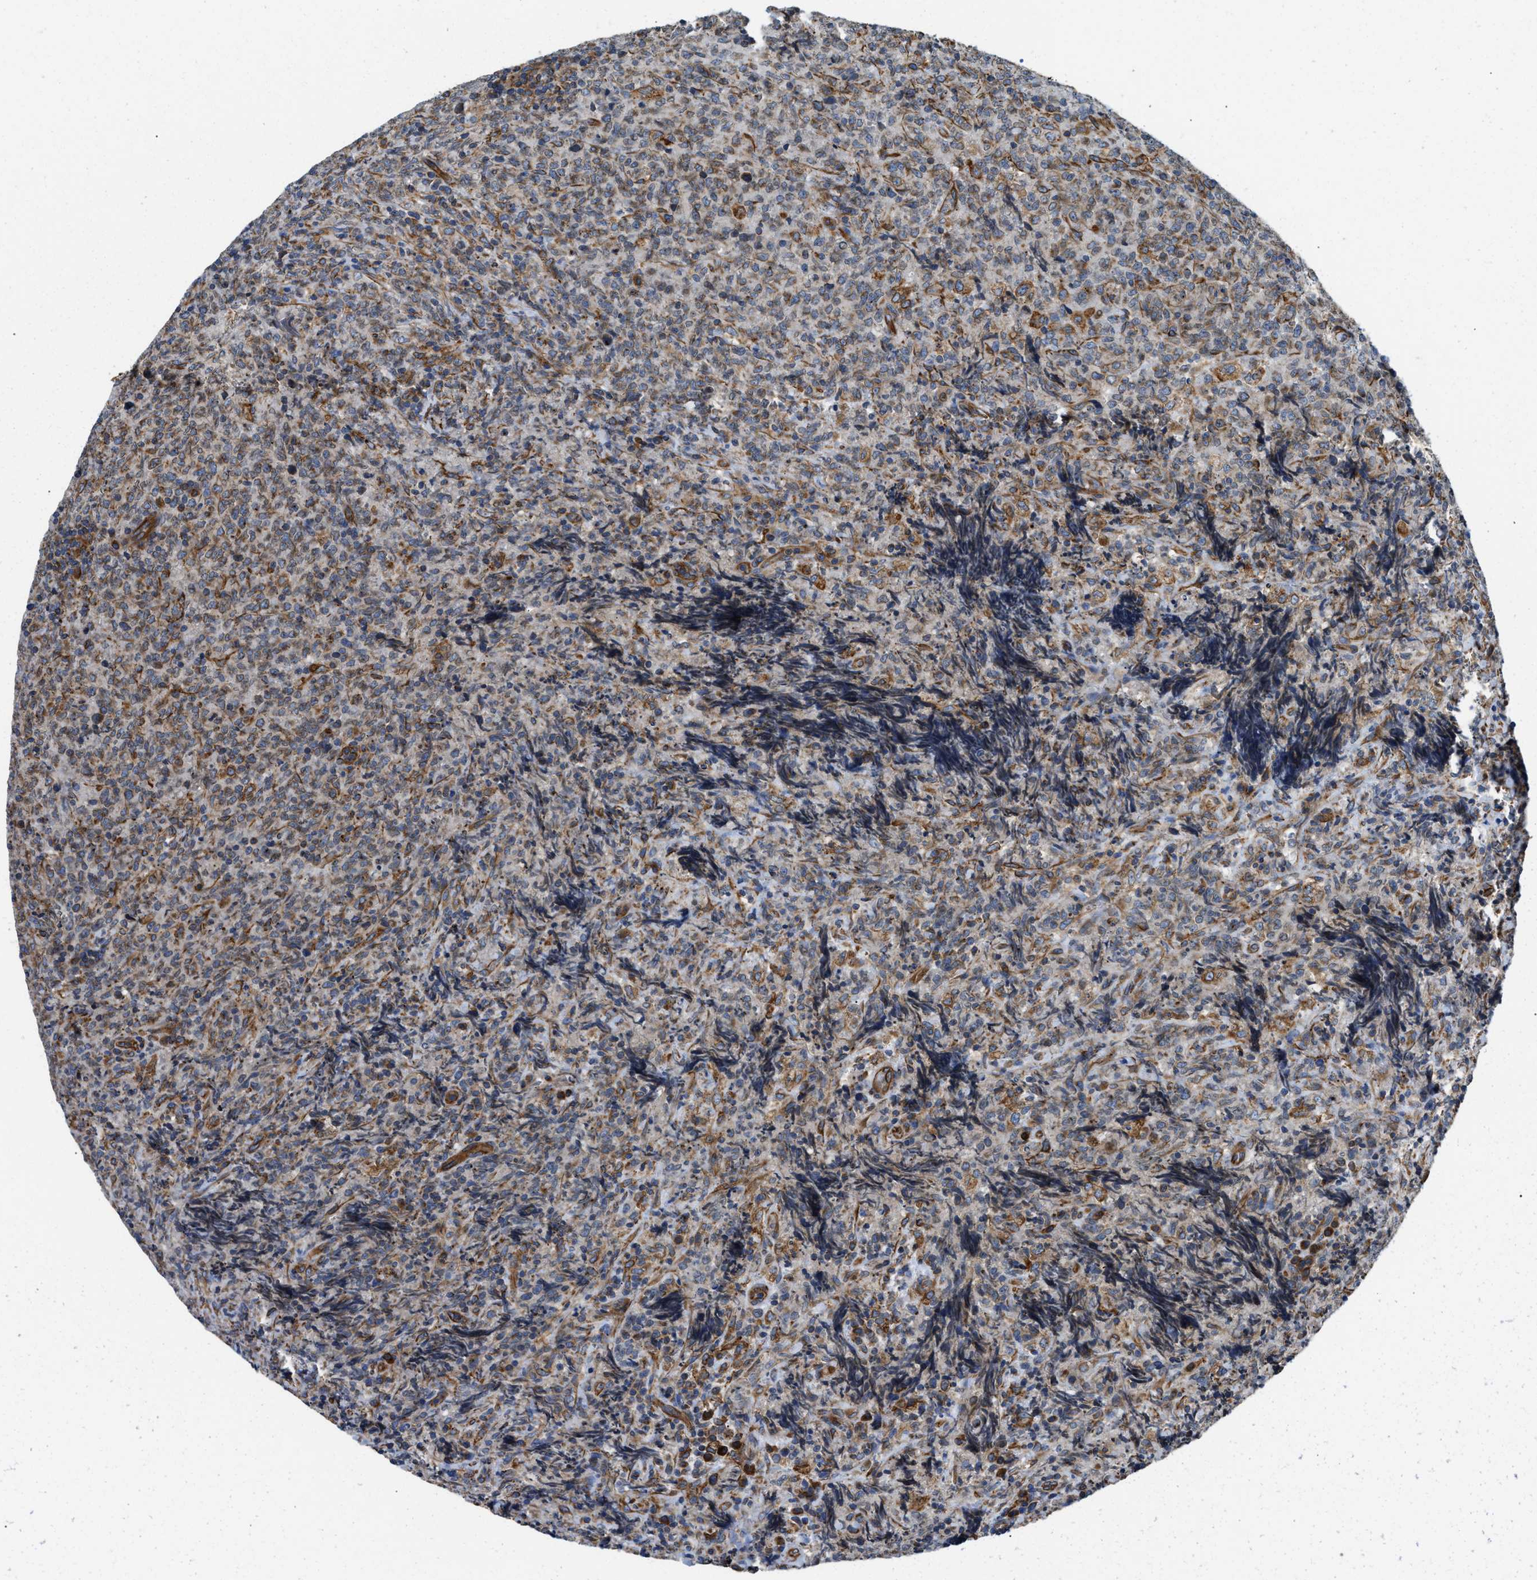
{"staining": {"intensity": "moderate", "quantity": "<25%", "location": "cytoplasmic/membranous"}, "tissue": "lymphoma", "cell_type": "Tumor cells", "image_type": "cancer", "snomed": [{"axis": "morphology", "description": "Malignant lymphoma, non-Hodgkin's type, High grade"}, {"axis": "topography", "description": "Tonsil"}], "caption": "Protein expression analysis of malignant lymphoma, non-Hodgkin's type (high-grade) displays moderate cytoplasmic/membranous expression in approximately <25% of tumor cells.", "gene": "HSD17B12", "patient": {"sex": "female", "age": 36}}